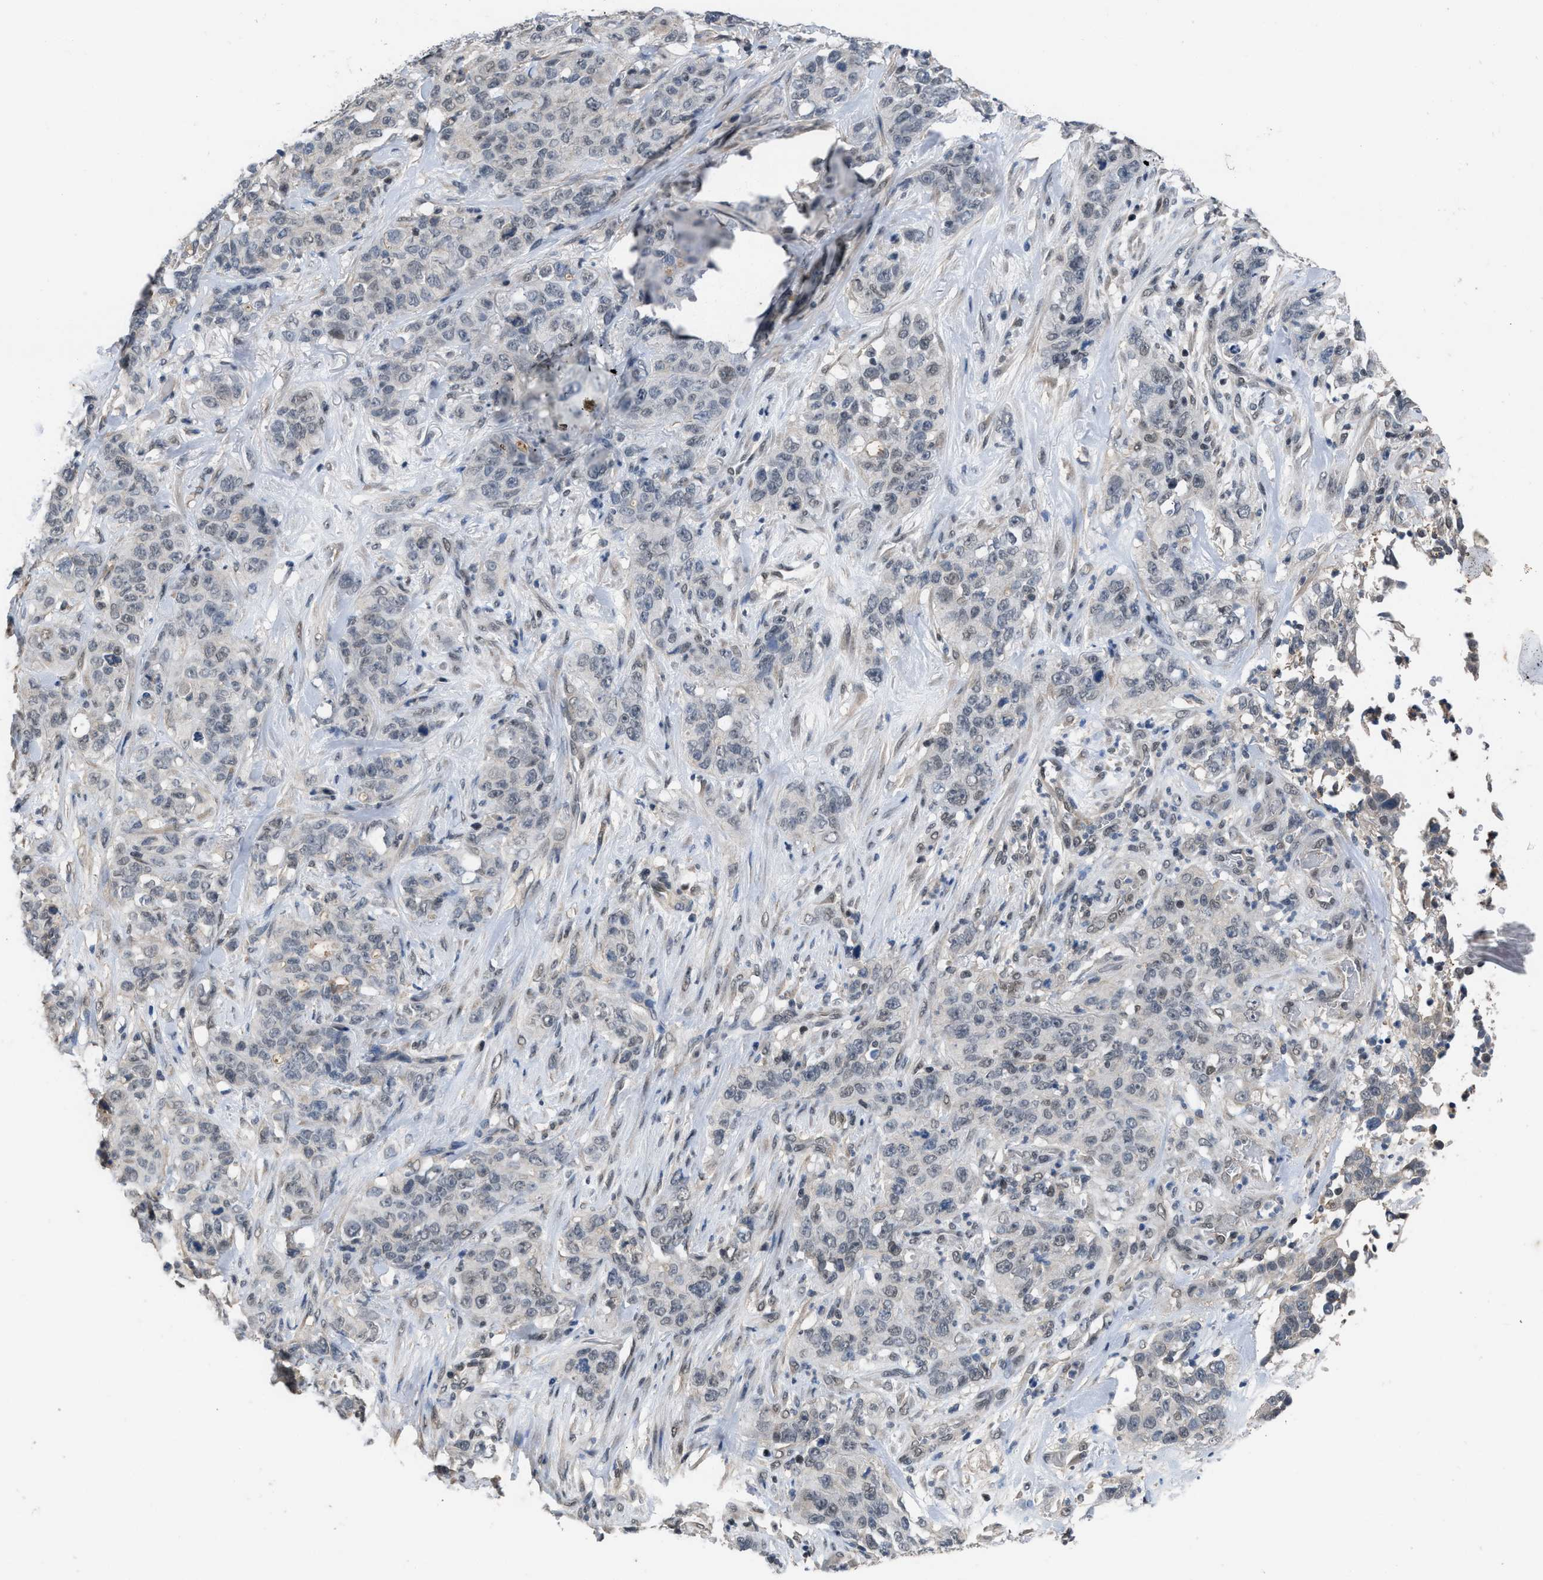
{"staining": {"intensity": "negative", "quantity": "none", "location": "none"}, "tissue": "stomach cancer", "cell_type": "Tumor cells", "image_type": "cancer", "snomed": [{"axis": "morphology", "description": "Adenocarcinoma, NOS"}, {"axis": "topography", "description": "Stomach"}], "caption": "DAB (3,3'-diaminobenzidine) immunohistochemical staining of human stomach cancer demonstrates no significant positivity in tumor cells.", "gene": "TERF2IP", "patient": {"sex": "male", "age": 48}}